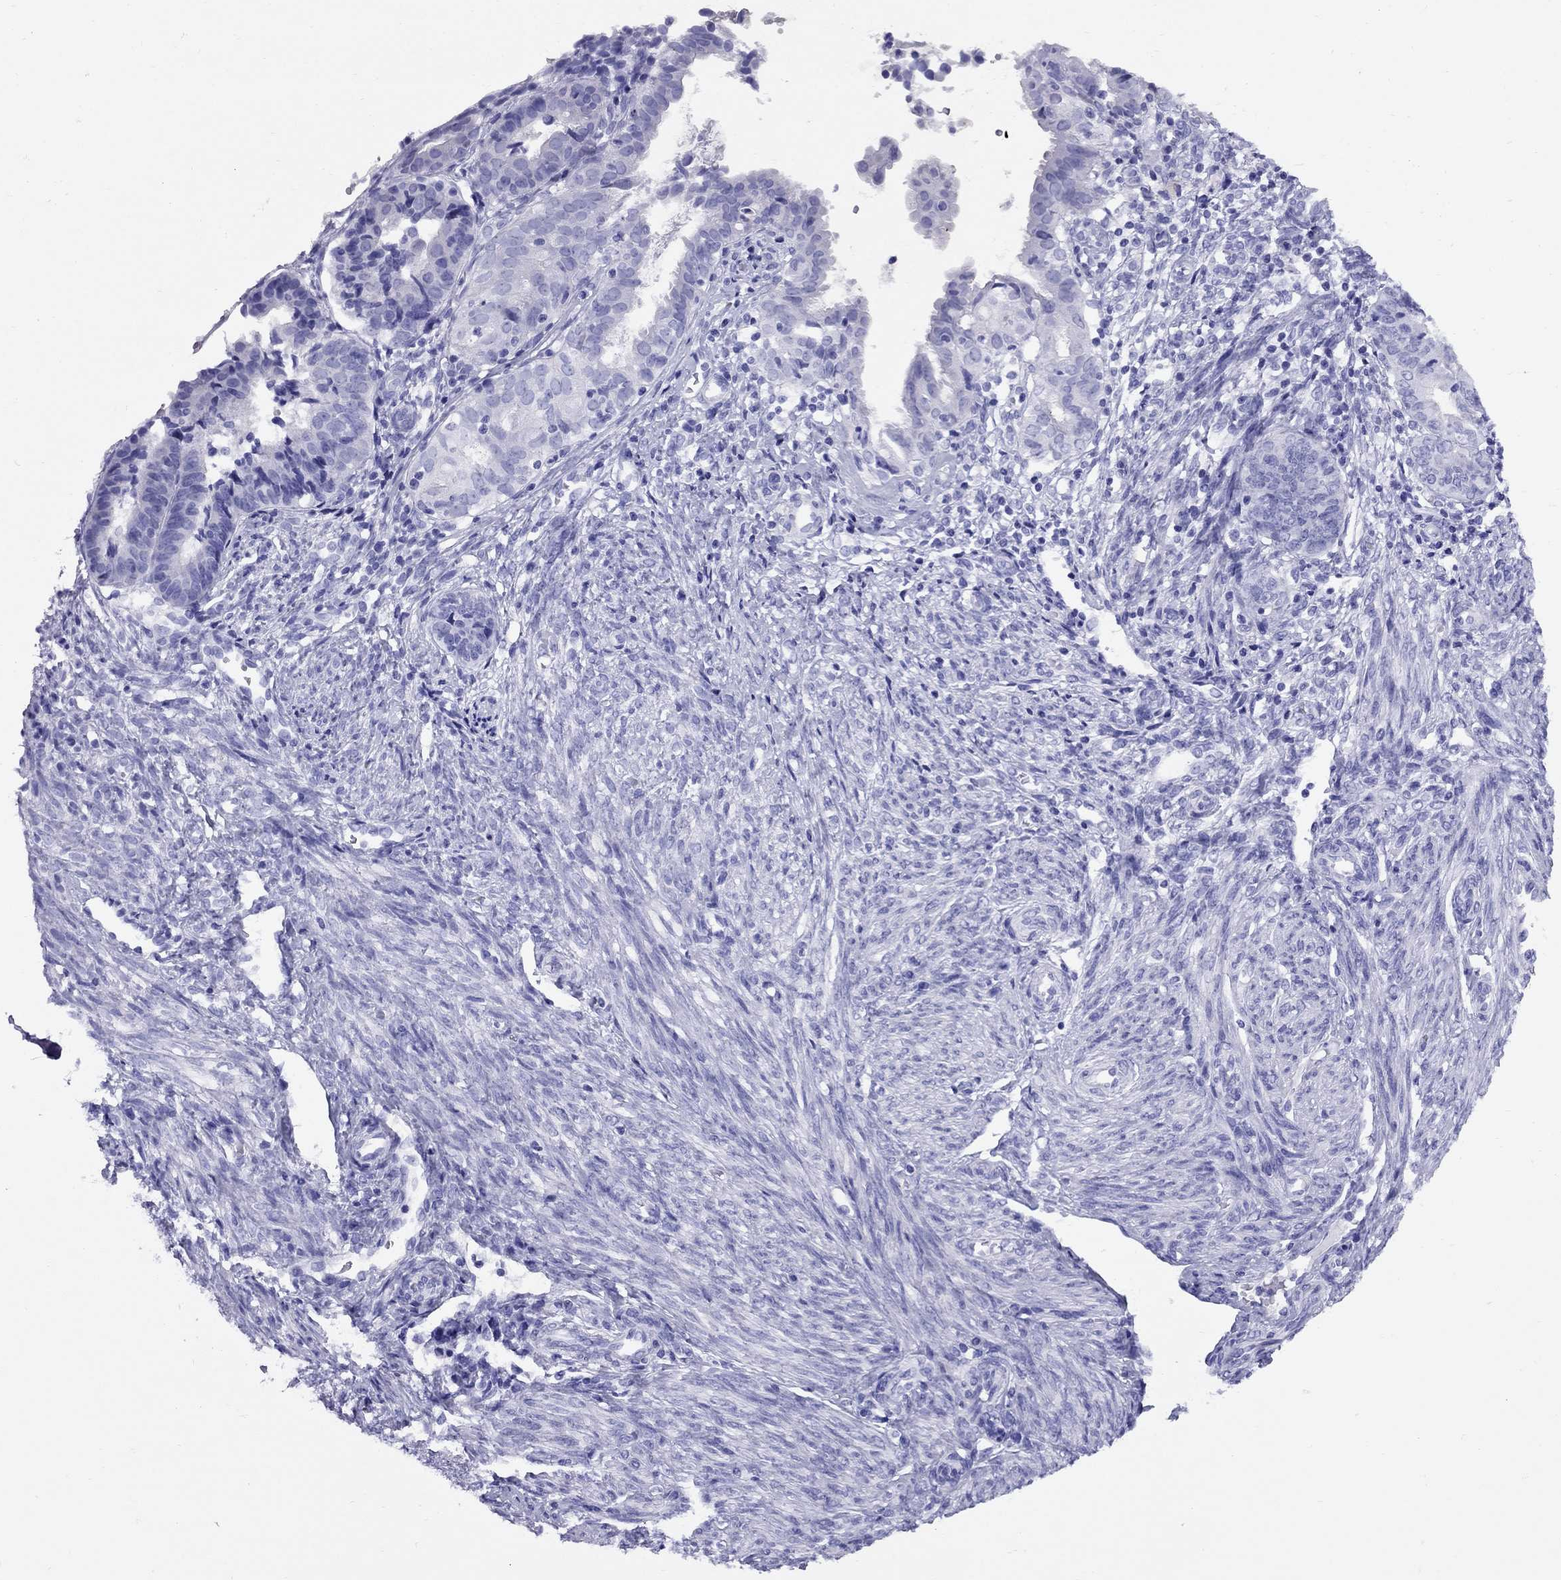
{"staining": {"intensity": "negative", "quantity": "none", "location": "none"}, "tissue": "endometrial cancer", "cell_type": "Tumor cells", "image_type": "cancer", "snomed": [{"axis": "morphology", "description": "Adenocarcinoma, NOS"}, {"axis": "topography", "description": "Endometrium"}], "caption": "This is a histopathology image of immunohistochemistry (IHC) staining of endometrial adenocarcinoma, which shows no staining in tumor cells.", "gene": "AVPR1B", "patient": {"sex": "female", "age": 68}}